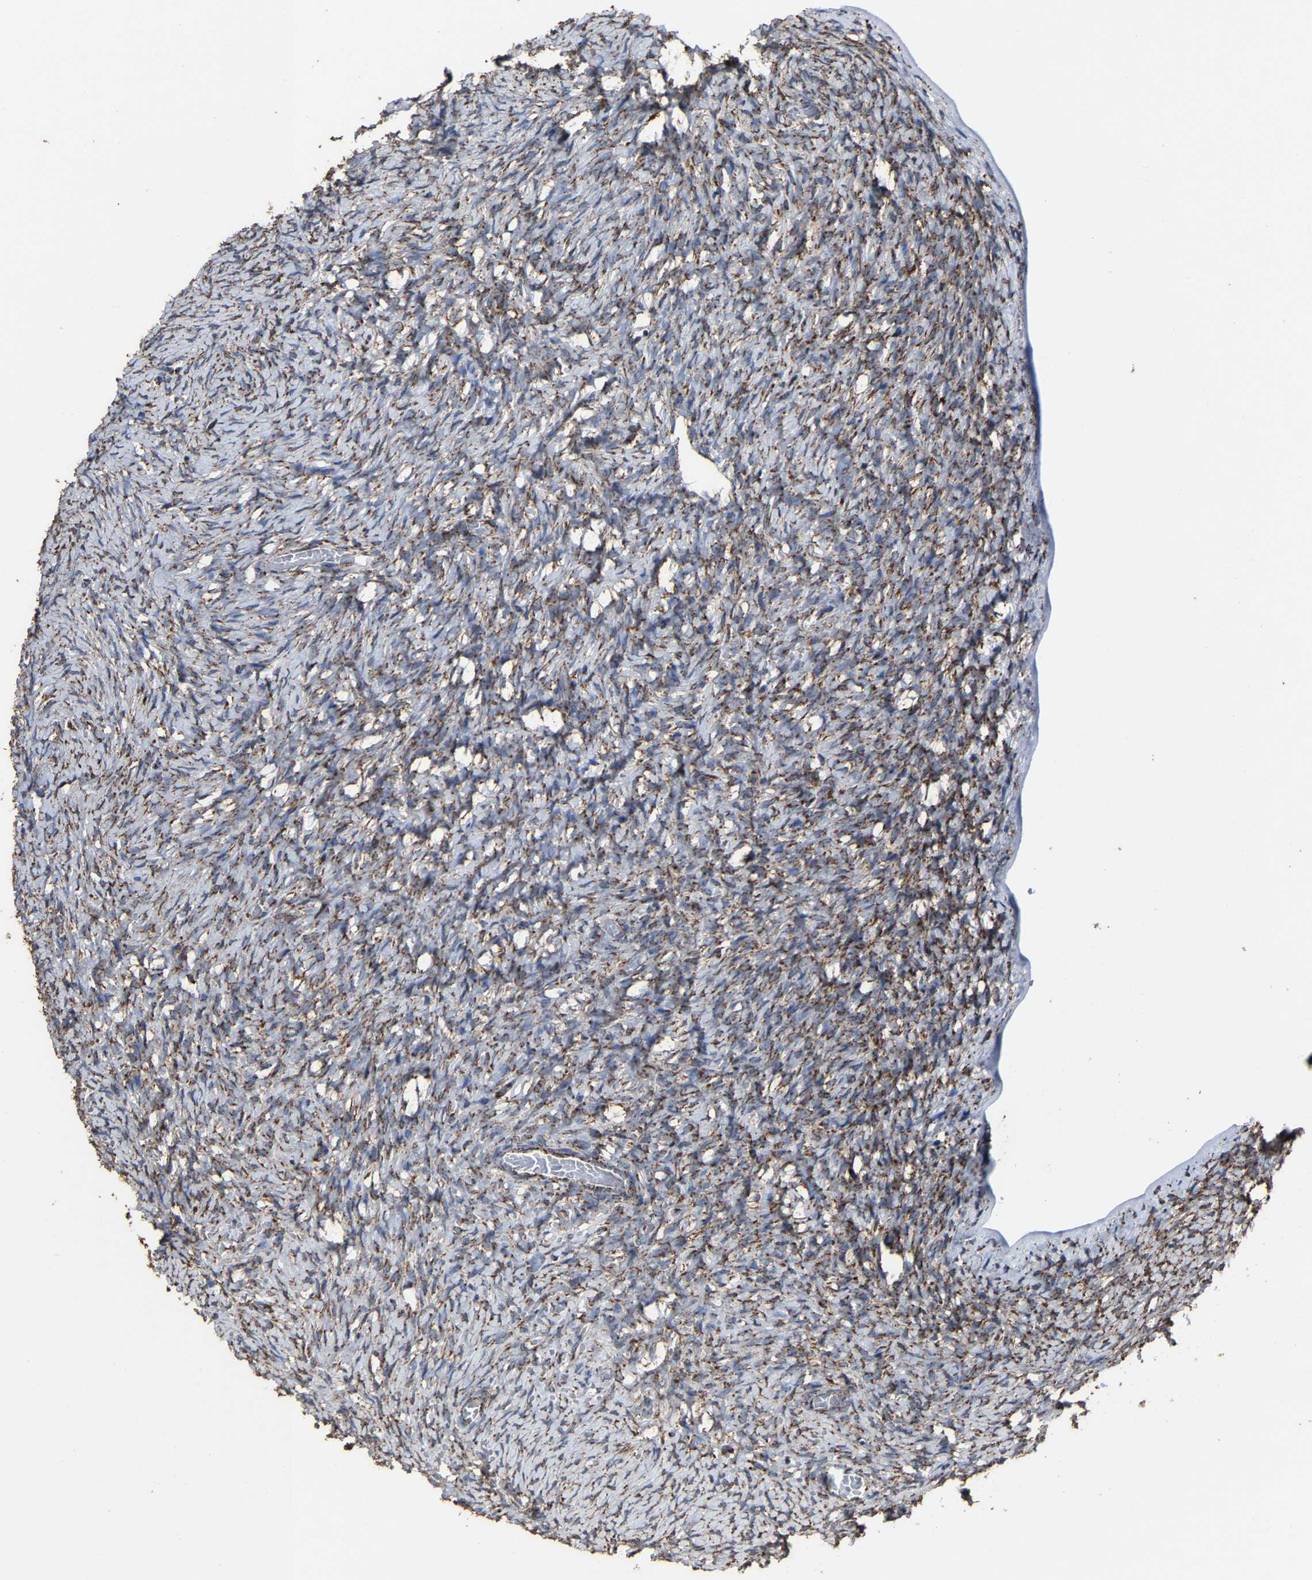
{"staining": {"intensity": "moderate", "quantity": ">75%", "location": "cytoplasmic/membranous"}, "tissue": "ovary", "cell_type": "Ovarian stroma cells", "image_type": "normal", "snomed": [{"axis": "morphology", "description": "Normal tissue, NOS"}, {"axis": "topography", "description": "Ovary"}], "caption": "Immunohistochemical staining of unremarkable human ovary displays >75% levels of moderate cytoplasmic/membranous protein expression in about >75% of ovarian stroma cells. Nuclei are stained in blue.", "gene": "NDUFV3", "patient": {"sex": "female", "age": 27}}